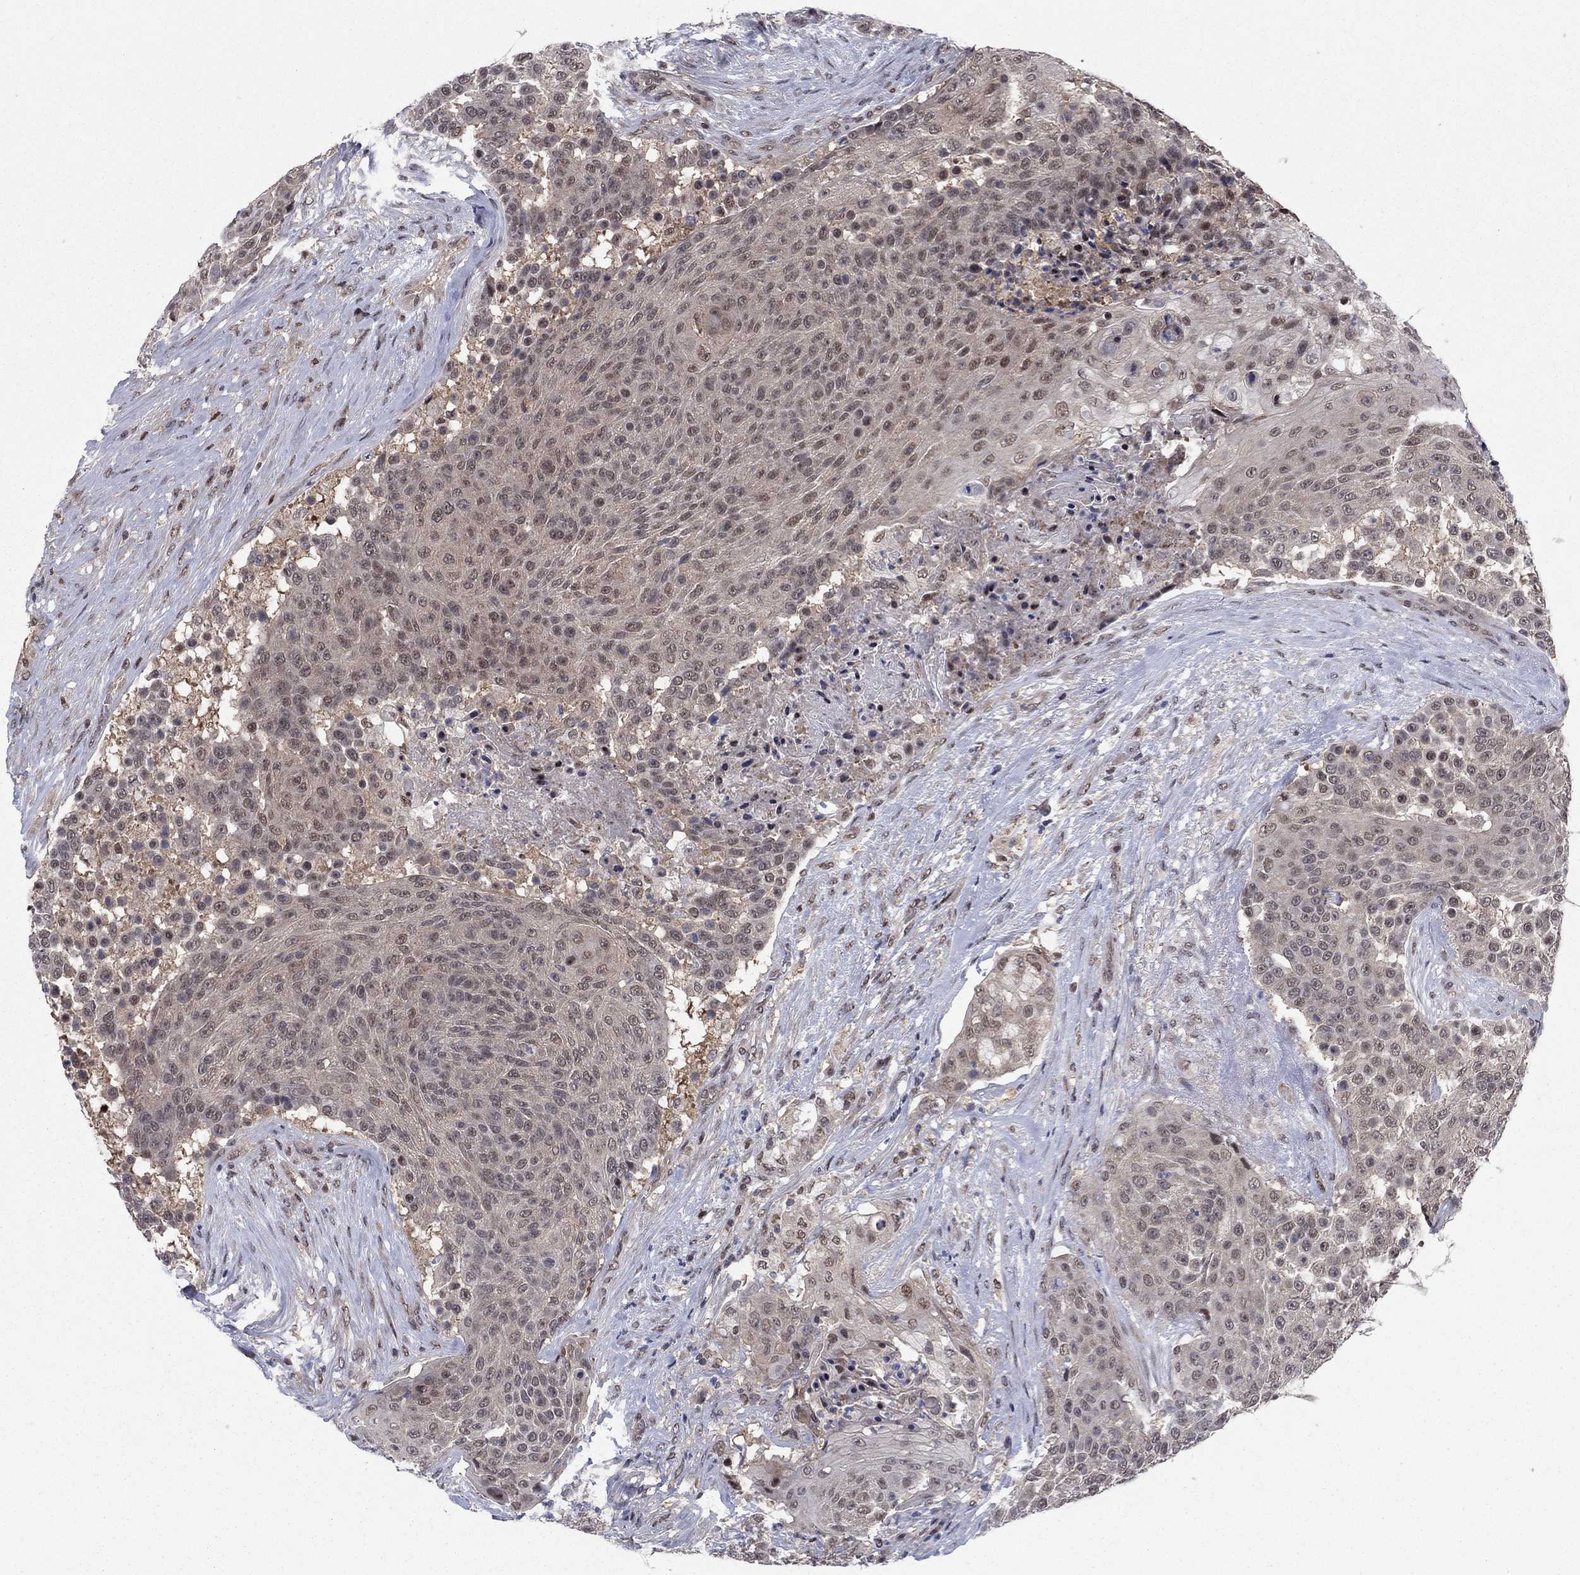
{"staining": {"intensity": "weak", "quantity": "<25%", "location": "cytoplasmic/membranous,nuclear"}, "tissue": "urothelial cancer", "cell_type": "Tumor cells", "image_type": "cancer", "snomed": [{"axis": "morphology", "description": "Urothelial carcinoma, High grade"}, {"axis": "topography", "description": "Urinary bladder"}], "caption": "High-grade urothelial carcinoma stained for a protein using immunohistochemistry exhibits no staining tumor cells.", "gene": "PSMC1", "patient": {"sex": "female", "age": 63}}